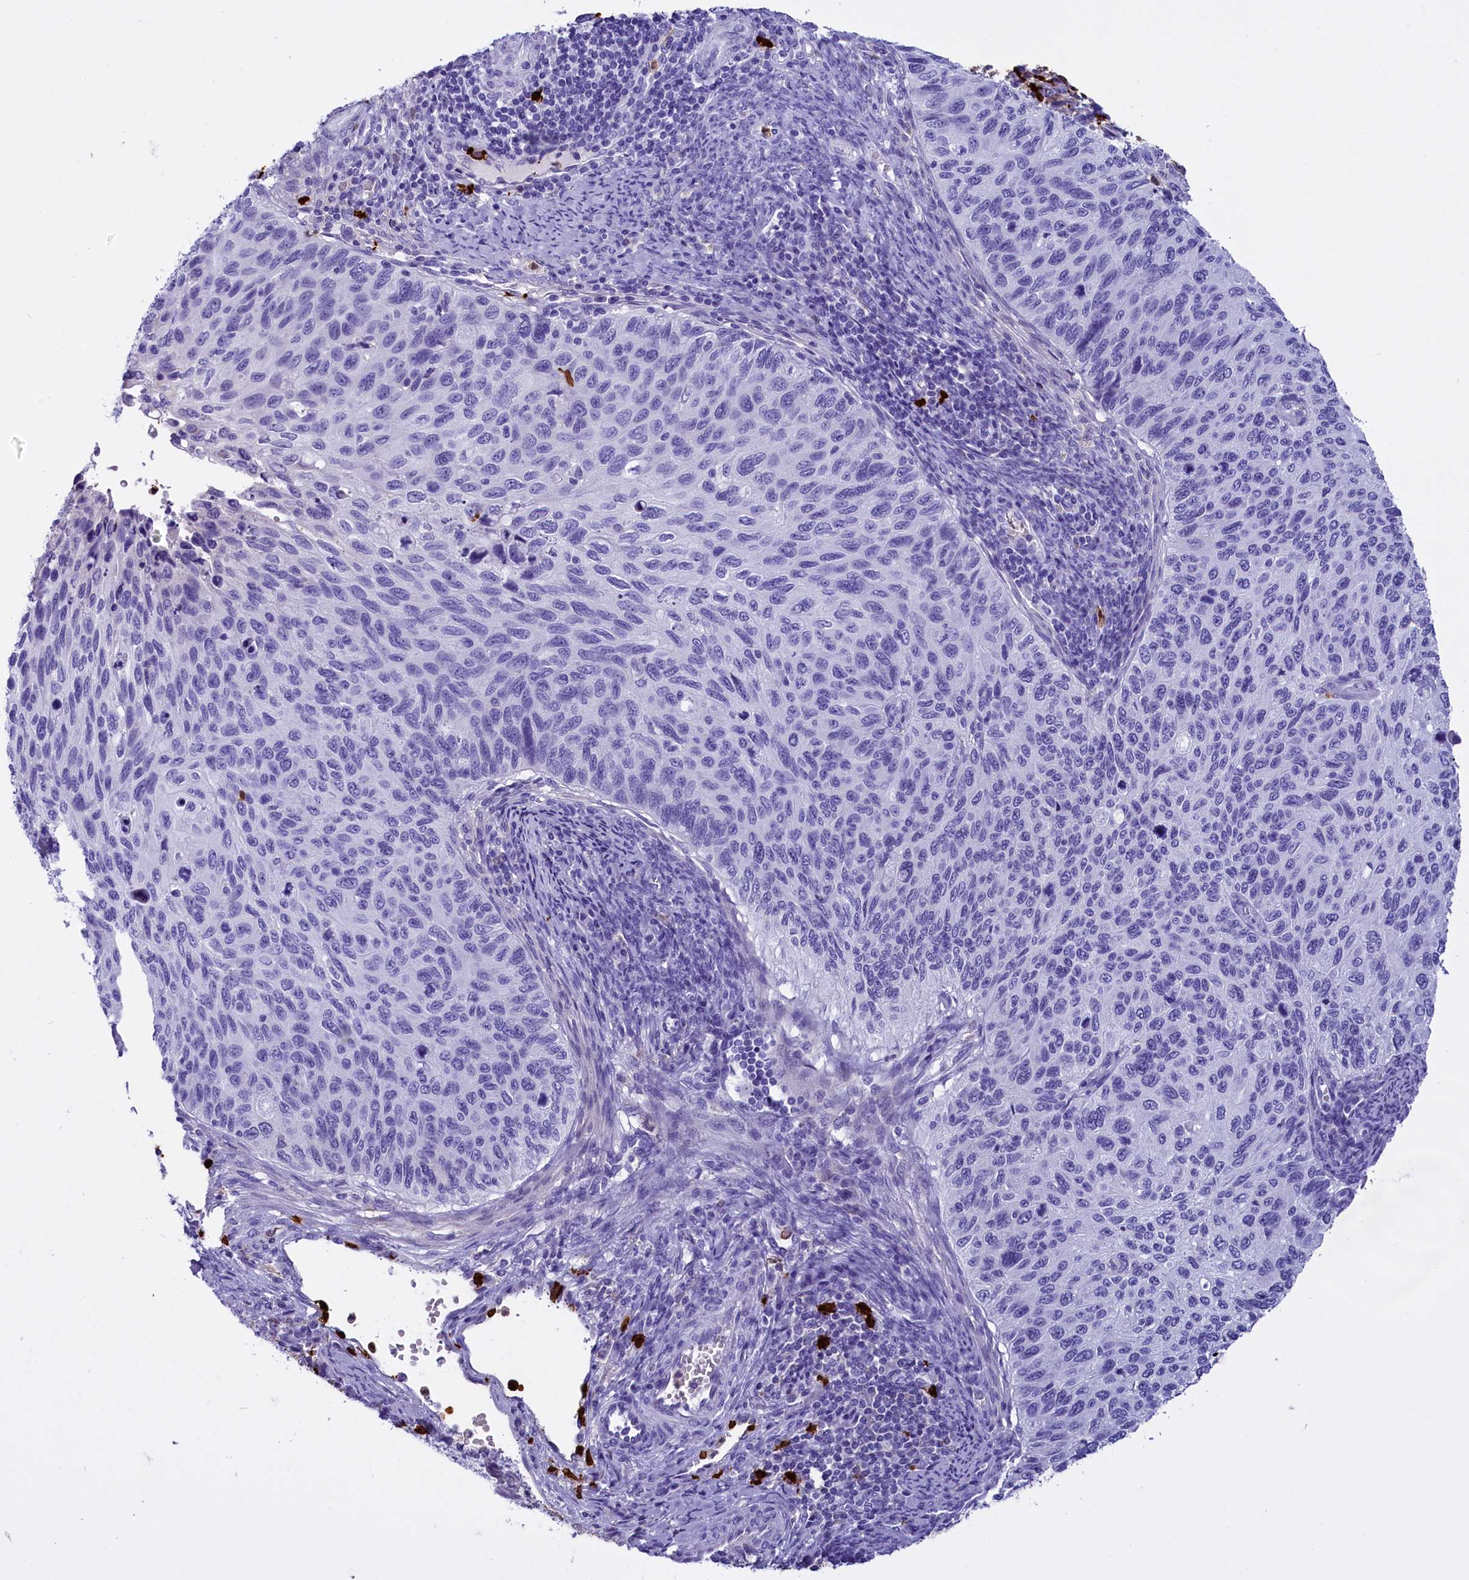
{"staining": {"intensity": "negative", "quantity": "none", "location": "none"}, "tissue": "cervical cancer", "cell_type": "Tumor cells", "image_type": "cancer", "snomed": [{"axis": "morphology", "description": "Squamous cell carcinoma, NOS"}, {"axis": "topography", "description": "Cervix"}], "caption": "Tumor cells are negative for brown protein staining in cervical cancer (squamous cell carcinoma). (Brightfield microscopy of DAB IHC at high magnification).", "gene": "CLC", "patient": {"sex": "female", "age": 70}}